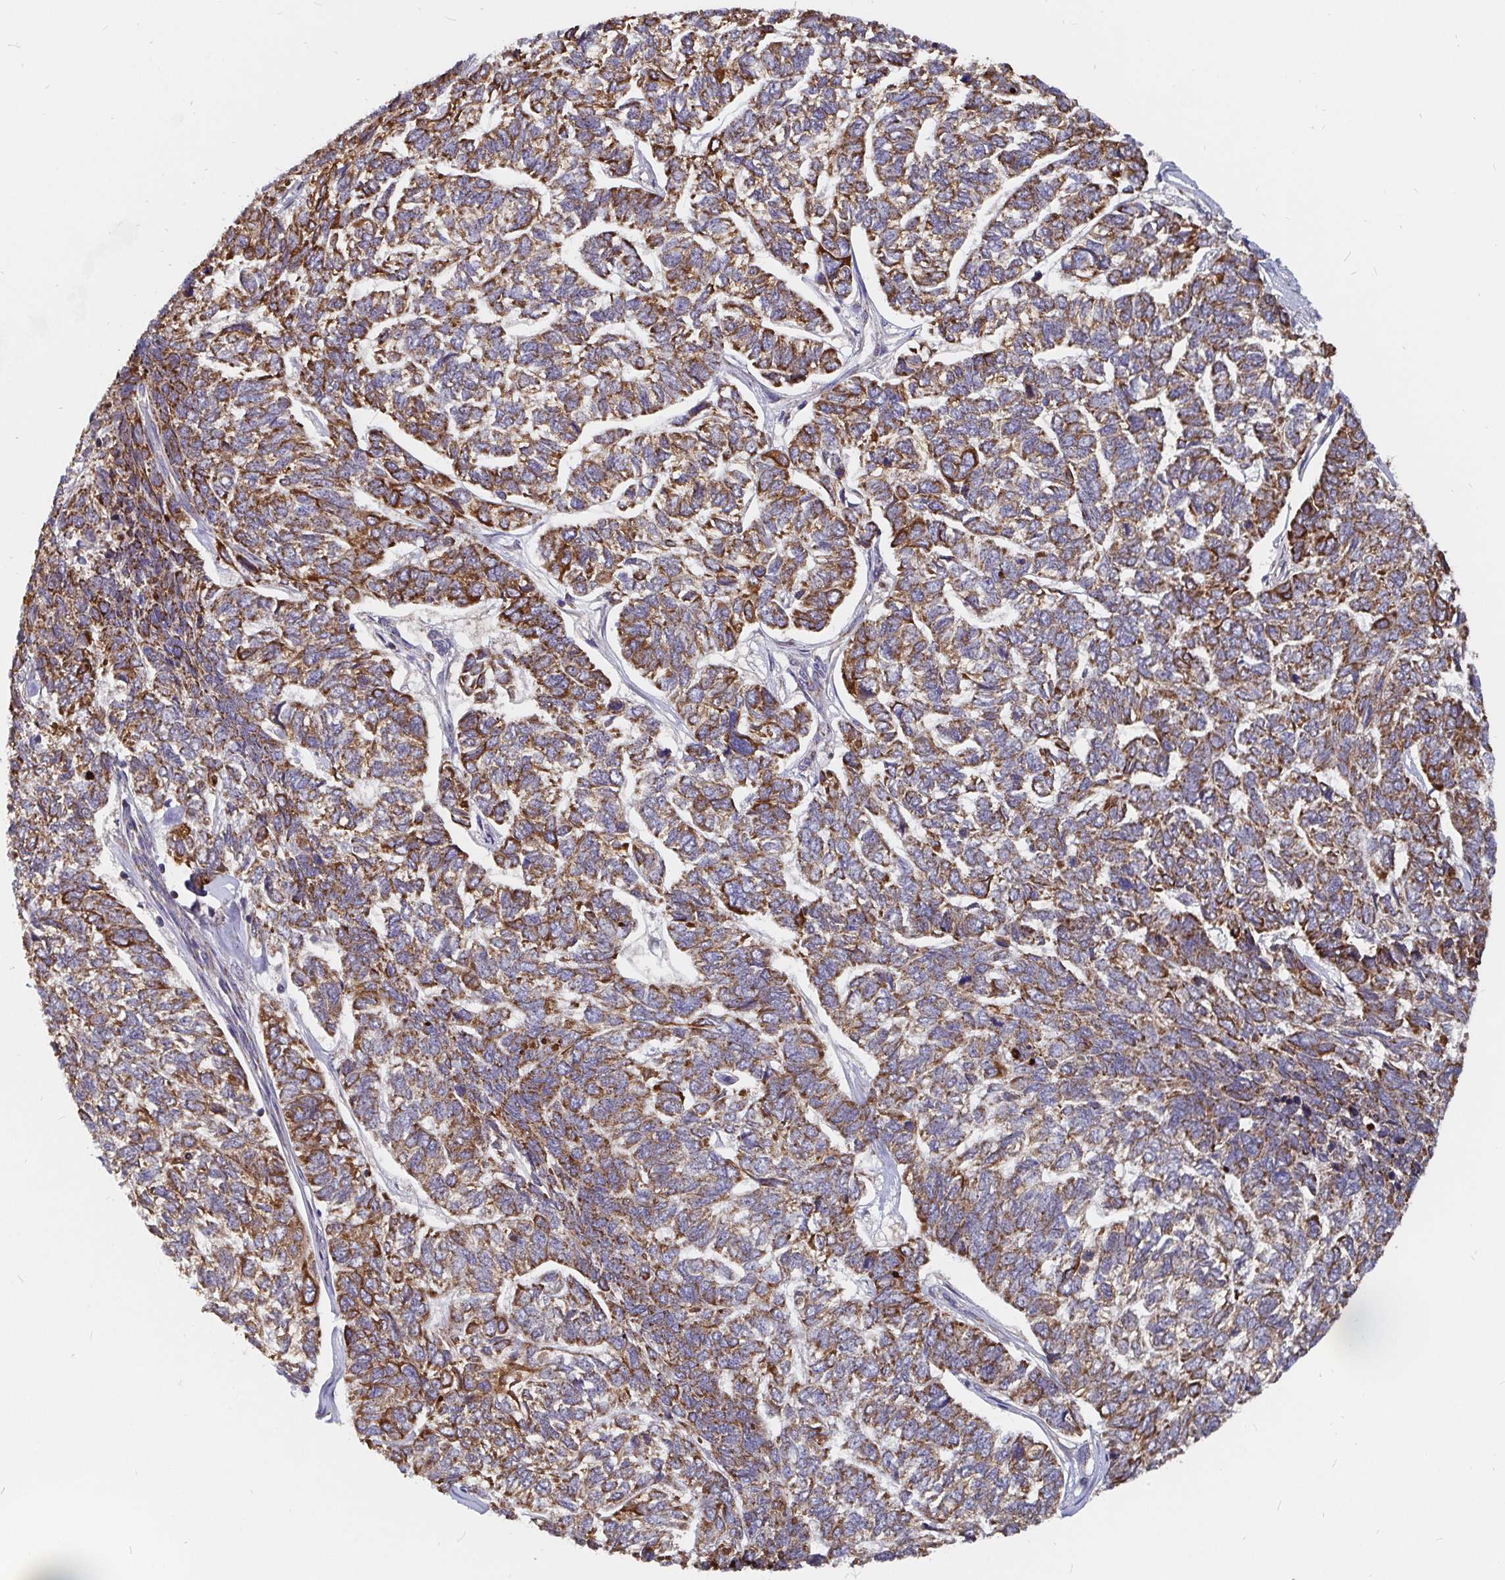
{"staining": {"intensity": "strong", "quantity": "25%-75%", "location": "cytoplasmic/membranous"}, "tissue": "skin cancer", "cell_type": "Tumor cells", "image_type": "cancer", "snomed": [{"axis": "morphology", "description": "Basal cell carcinoma"}, {"axis": "topography", "description": "Skin"}], "caption": "This photomicrograph displays skin basal cell carcinoma stained with IHC to label a protein in brown. The cytoplasmic/membranous of tumor cells show strong positivity for the protein. Nuclei are counter-stained blue.", "gene": "PDF", "patient": {"sex": "female", "age": 65}}